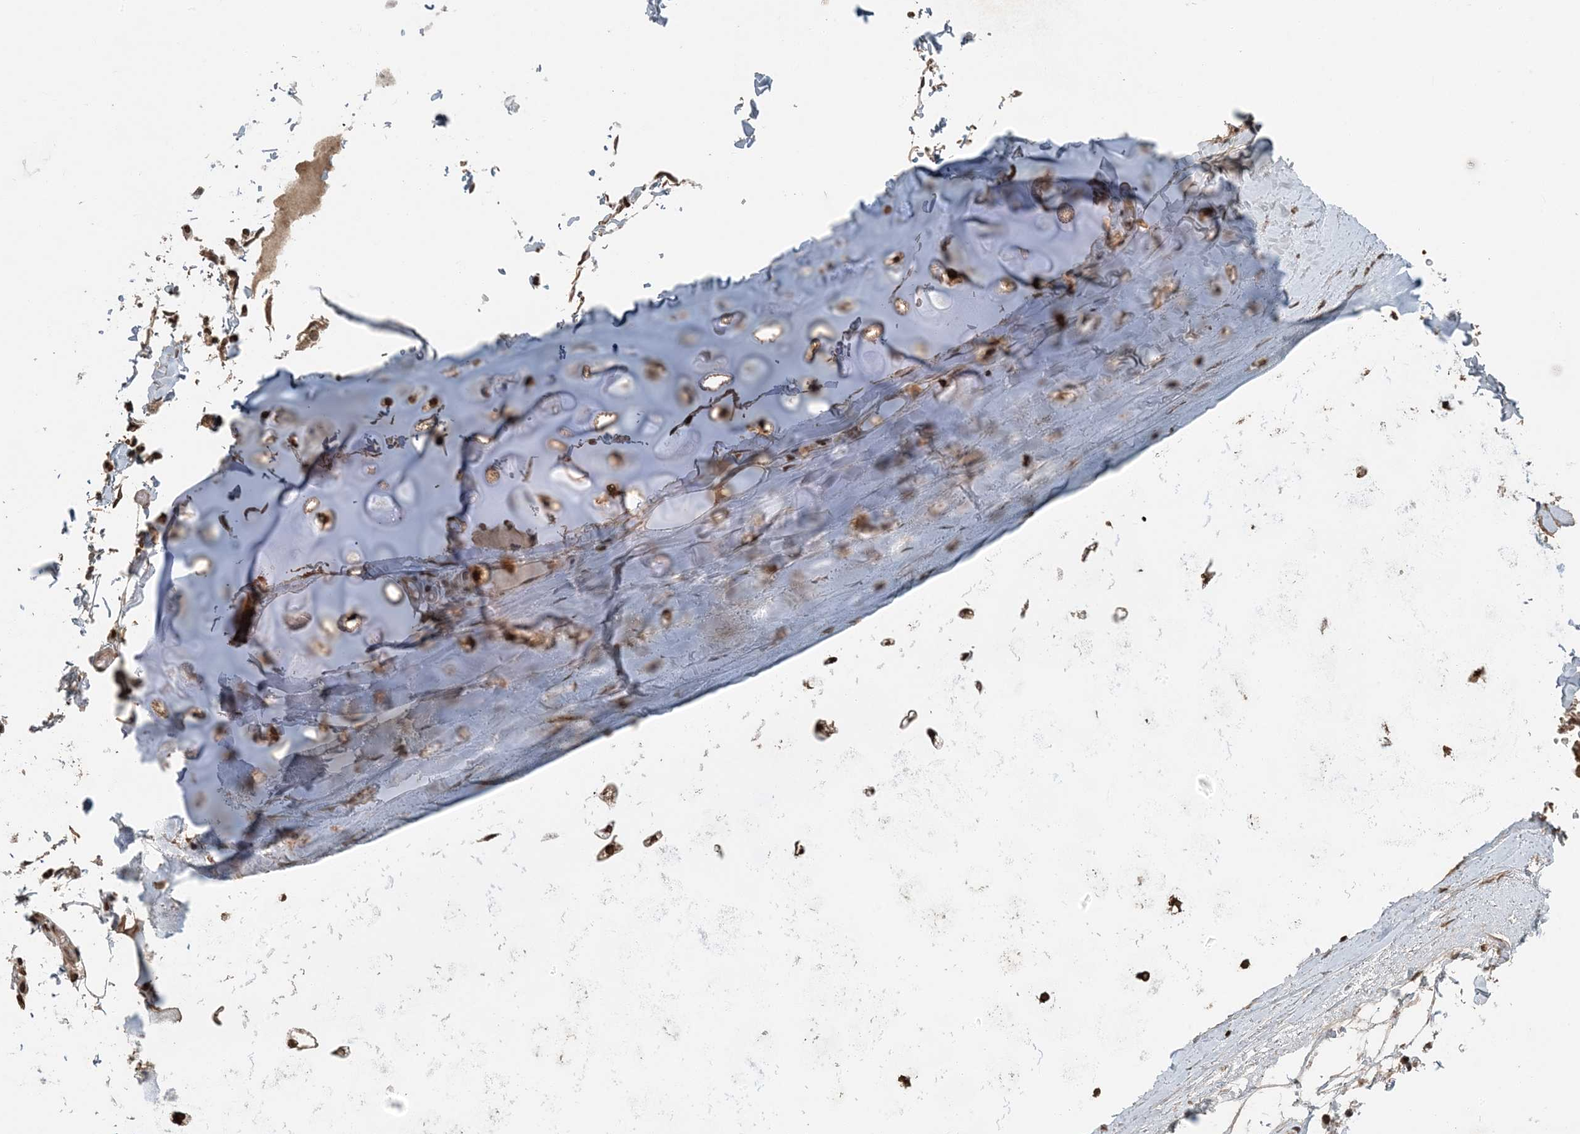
{"staining": {"intensity": "moderate", "quantity": ">75%", "location": "cytoplasmic/membranous,nuclear"}, "tissue": "adipose tissue", "cell_type": "Adipocytes", "image_type": "normal", "snomed": [{"axis": "morphology", "description": "Normal tissue, NOS"}, {"axis": "topography", "description": "Bronchus"}], "caption": "Immunohistochemistry histopathology image of unremarkable adipose tissue: adipose tissue stained using immunohistochemistry (IHC) exhibits medium levels of moderate protein expression localized specifically in the cytoplasmic/membranous,nuclear of adipocytes, appearing as a cytoplasmic/membranous,nuclear brown color.", "gene": "ZFAND2B", "patient": {"sex": "male", "age": 66}}